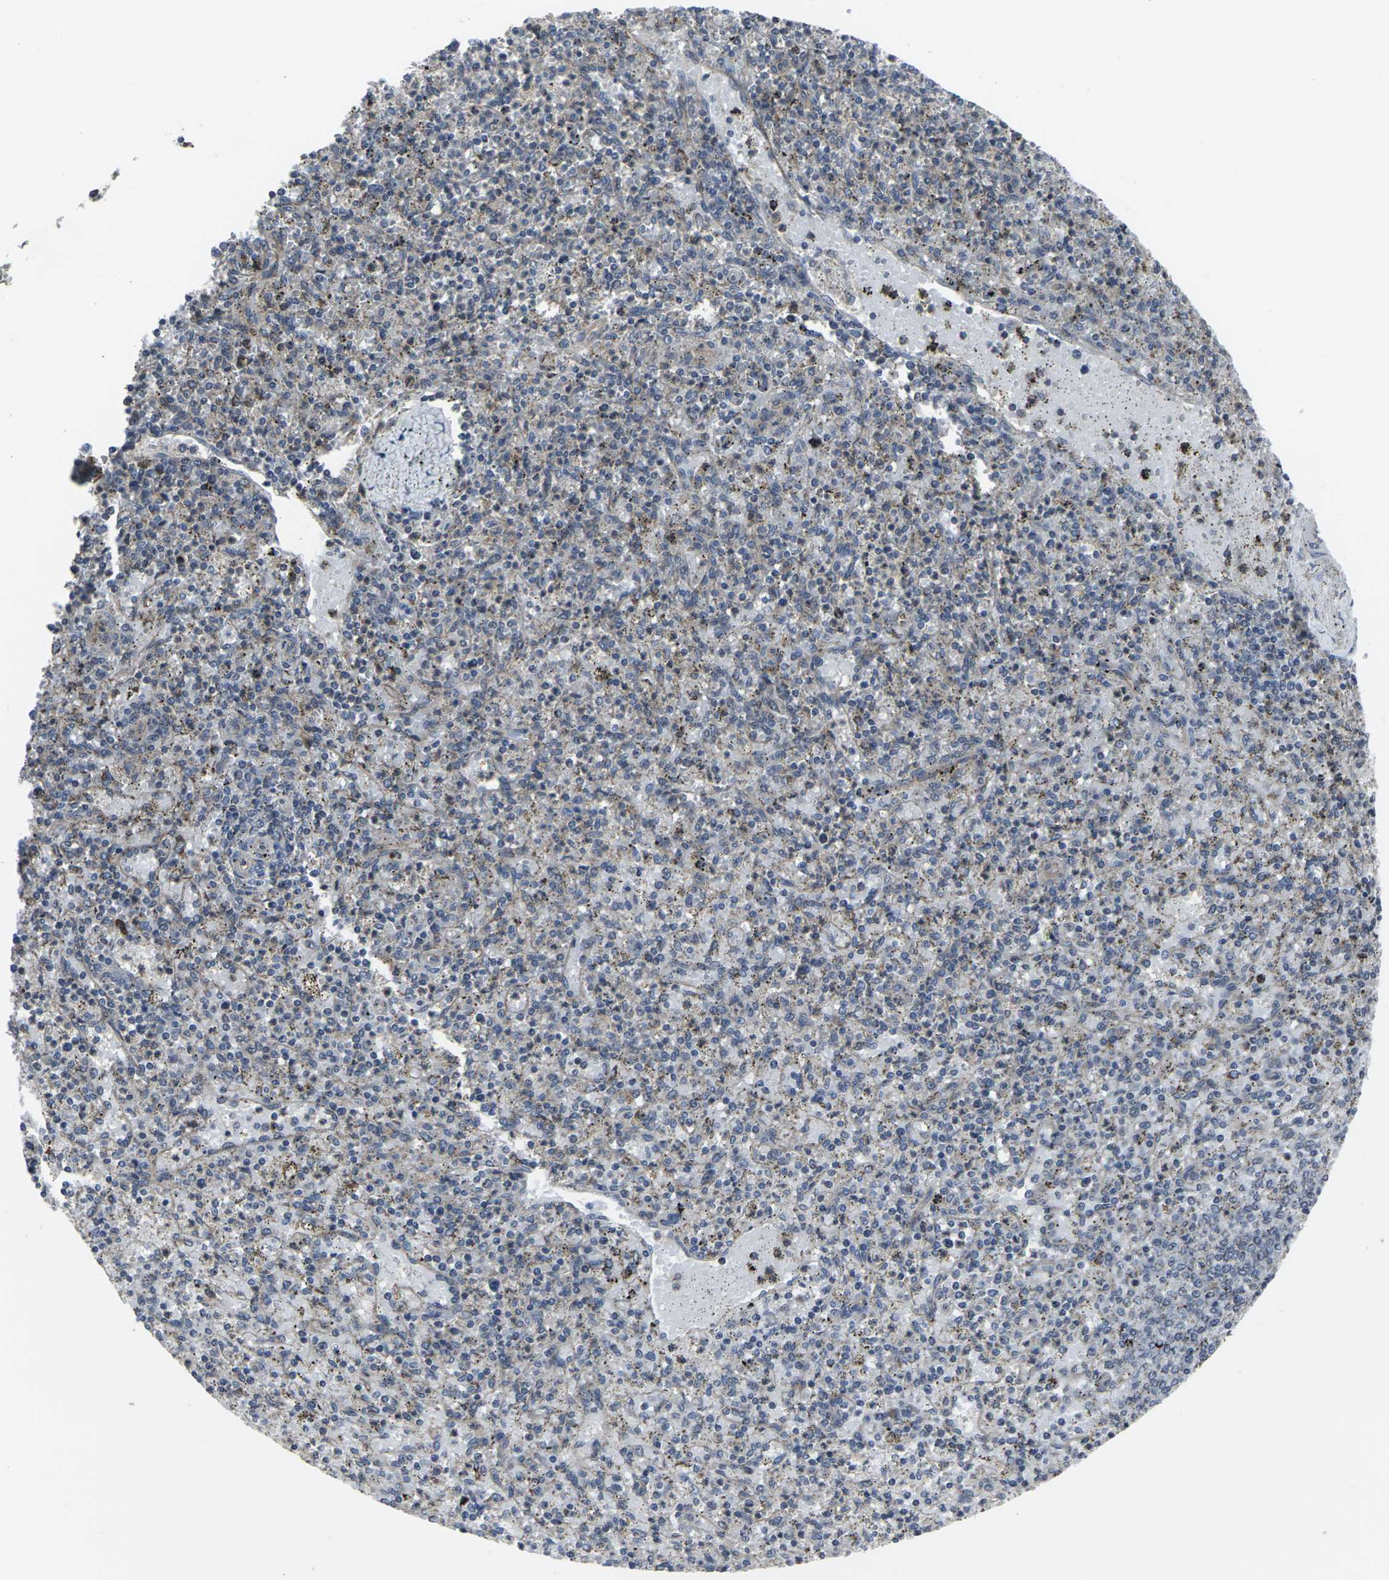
{"staining": {"intensity": "negative", "quantity": "none", "location": "none"}, "tissue": "spleen", "cell_type": "Cells in red pulp", "image_type": "normal", "snomed": [{"axis": "morphology", "description": "Normal tissue, NOS"}, {"axis": "topography", "description": "Spleen"}], "caption": "Cells in red pulp show no significant protein expression in normal spleen. The staining was performed using DAB to visualize the protein expression in brown, while the nuclei were stained in blue with hematoxylin (Magnification: 20x).", "gene": "MAPKAPK2", "patient": {"sex": "male", "age": 72}}